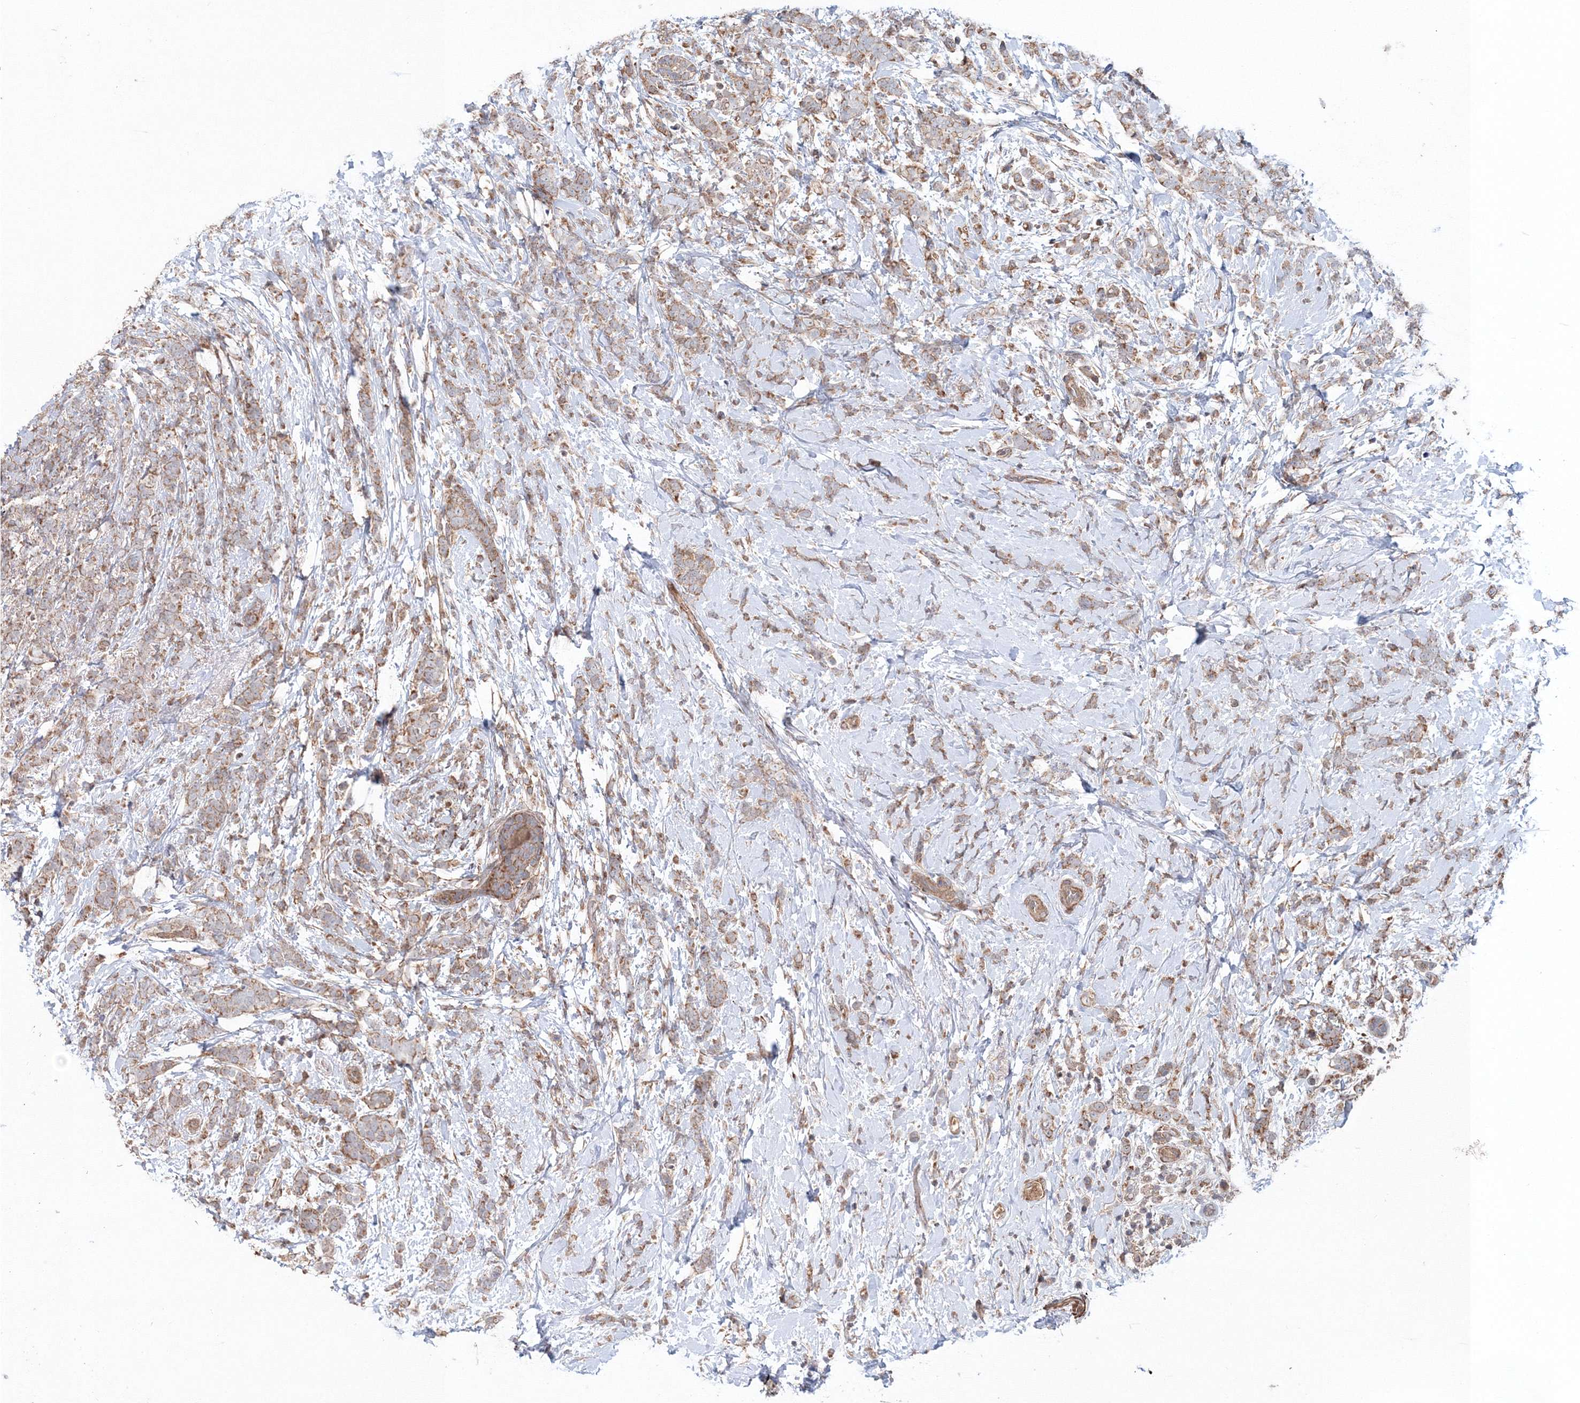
{"staining": {"intensity": "moderate", "quantity": ">75%", "location": "cytoplasmic/membranous"}, "tissue": "breast cancer", "cell_type": "Tumor cells", "image_type": "cancer", "snomed": [{"axis": "morphology", "description": "Lobular carcinoma"}, {"axis": "topography", "description": "Breast"}], "caption": "This is an image of IHC staining of breast cancer, which shows moderate positivity in the cytoplasmic/membranous of tumor cells.", "gene": "NOA1", "patient": {"sex": "female", "age": 58}}